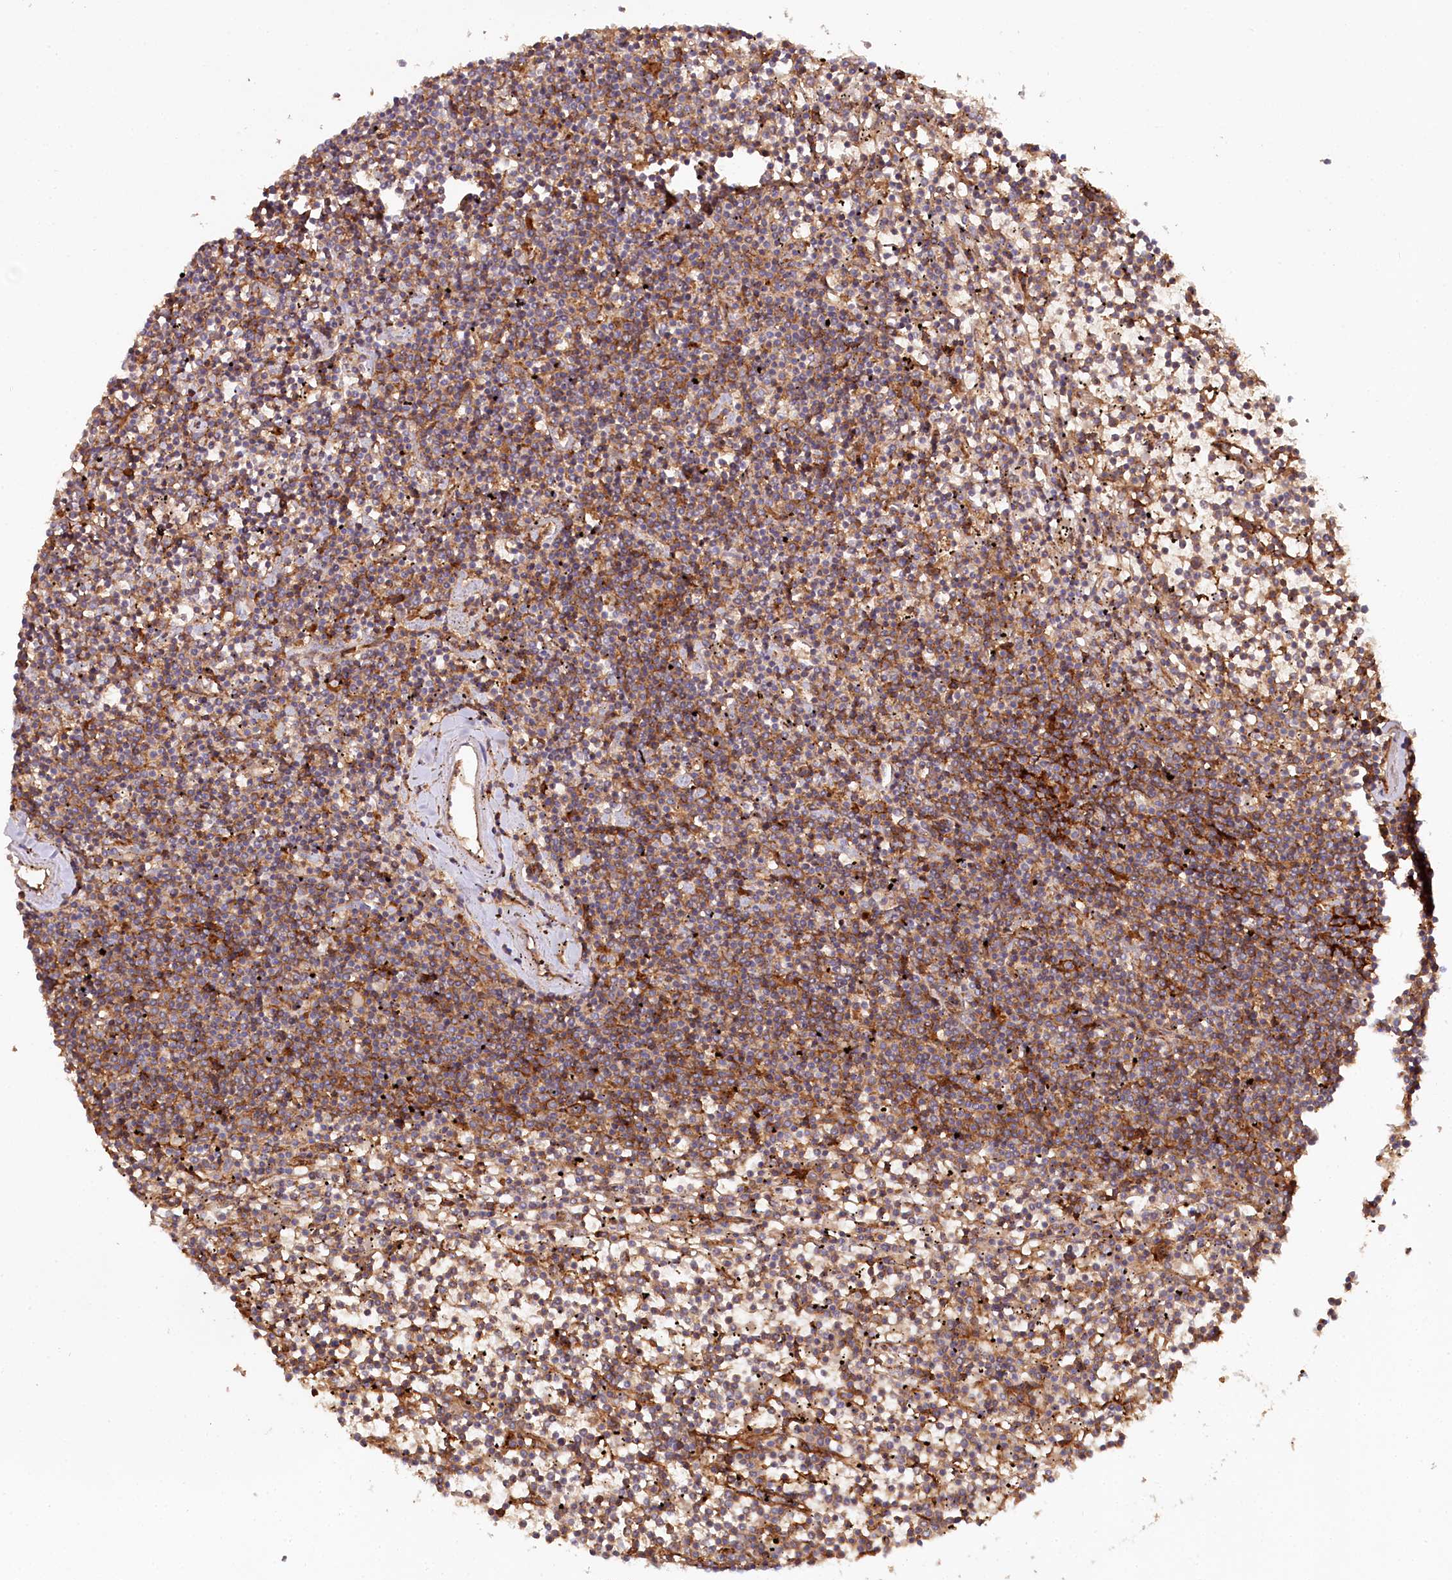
{"staining": {"intensity": "negative", "quantity": "none", "location": "none"}, "tissue": "lymphoma", "cell_type": "Tumor cells", "image_type": "cancer", "snomed": [{"axis": "morphology", "description": "Malignant lymphoma, non-Hodgkin's type, Low grade"}, {"axis": "topography", "description": "Spleen"}], "caption": "This is a photomicrograph of immunohistochemistry staining of lymphoma, which shows no expression in tumor cells.", "gene": "RBP5", "patient": {"sex": "female", "age": 19}}